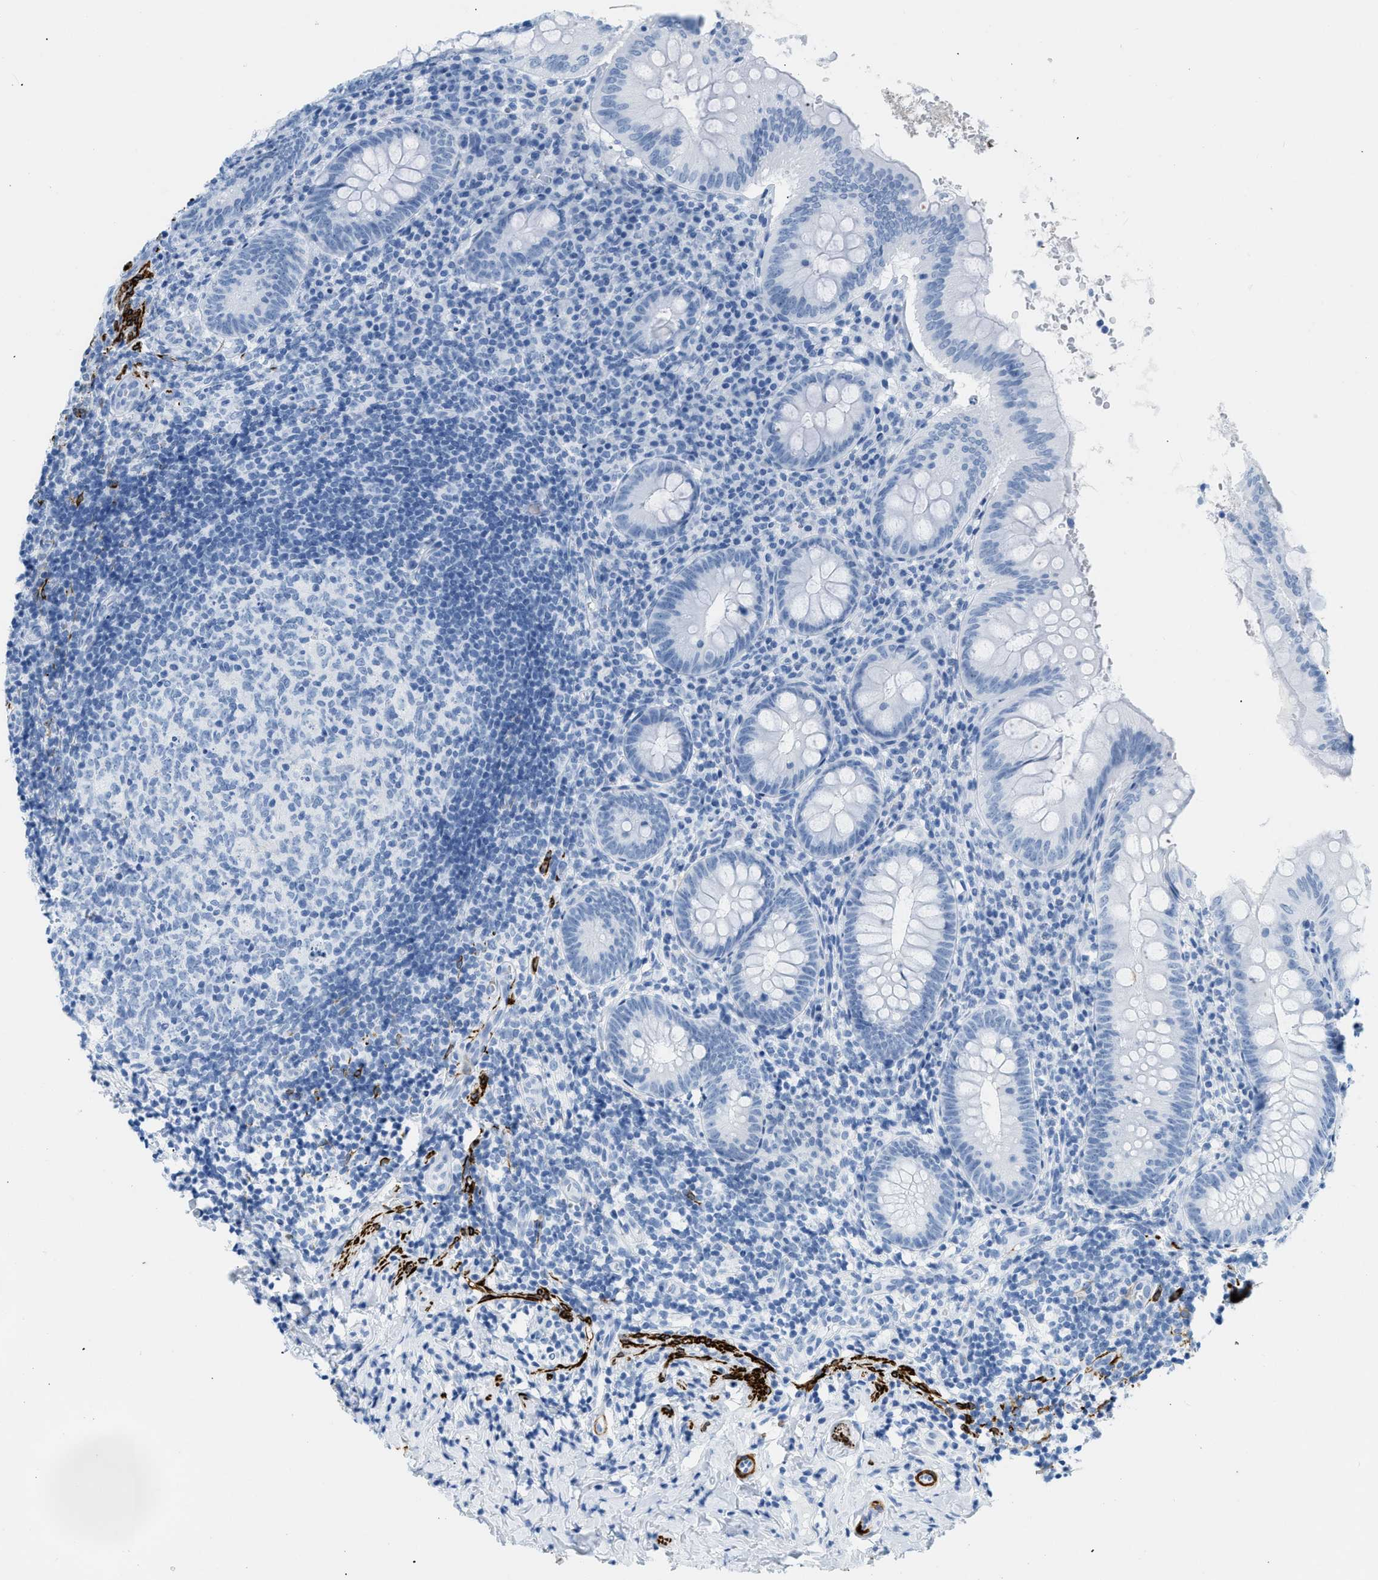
{"staining": {"intensity": "negative", "quantity": "none", "location": "none"}, "tissue": "appendix", "cell_type": "Glandular cells", "image_type": "normal", "snomed": [{"axis": "morphology", "description": "Normal tissue, NOS"}, {"axis": "topography", "description": "Appendix"}], "caption": "Human appendix stained for a protein using immunohistochemistry exhibits no expression in glandular cells.", "gene": "DES", "patient": {"sex": "male", "age": 8}}